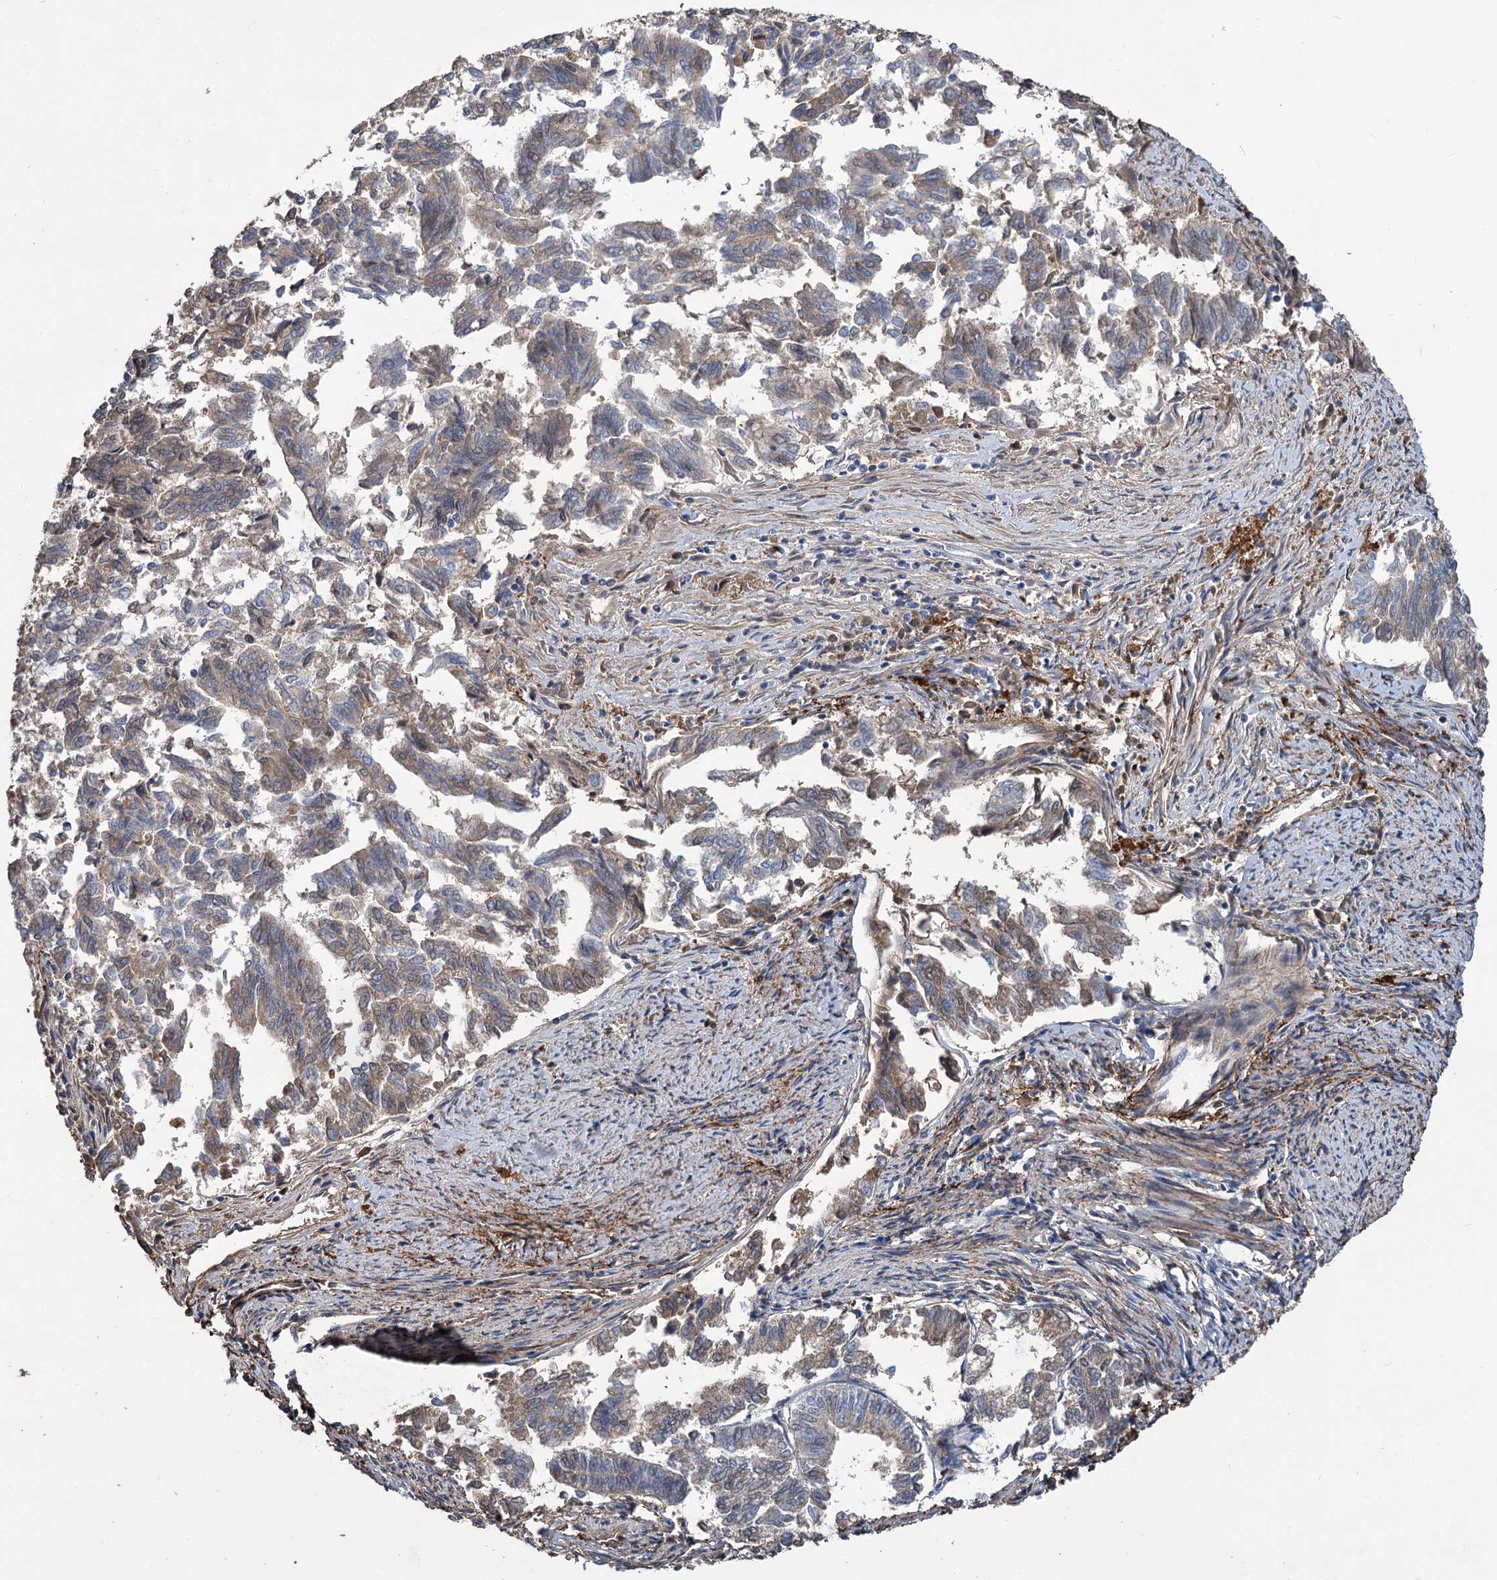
{"staining": {"intensity": "weak", "quantity": "25%-75%", "location": "cytoplasmic/membranous"}, "tissue": "endometrial cancer", "cell_type": "Tumor cells", "image_type": "cancer", "snomed": [{"axis": "morphology", "description": "Adenocarcinoma, NOS"}, {"axis": "topography", "description": "Endometrium"}], "caption": "Endometrial cancer was stained to show a protein in brown. There is low levels of weak cytoplasmic/membranous staining in approximately 25%-75% of tumor cells.", "gene": "URAD", "patient": {"sex": "female", "age": 79}}